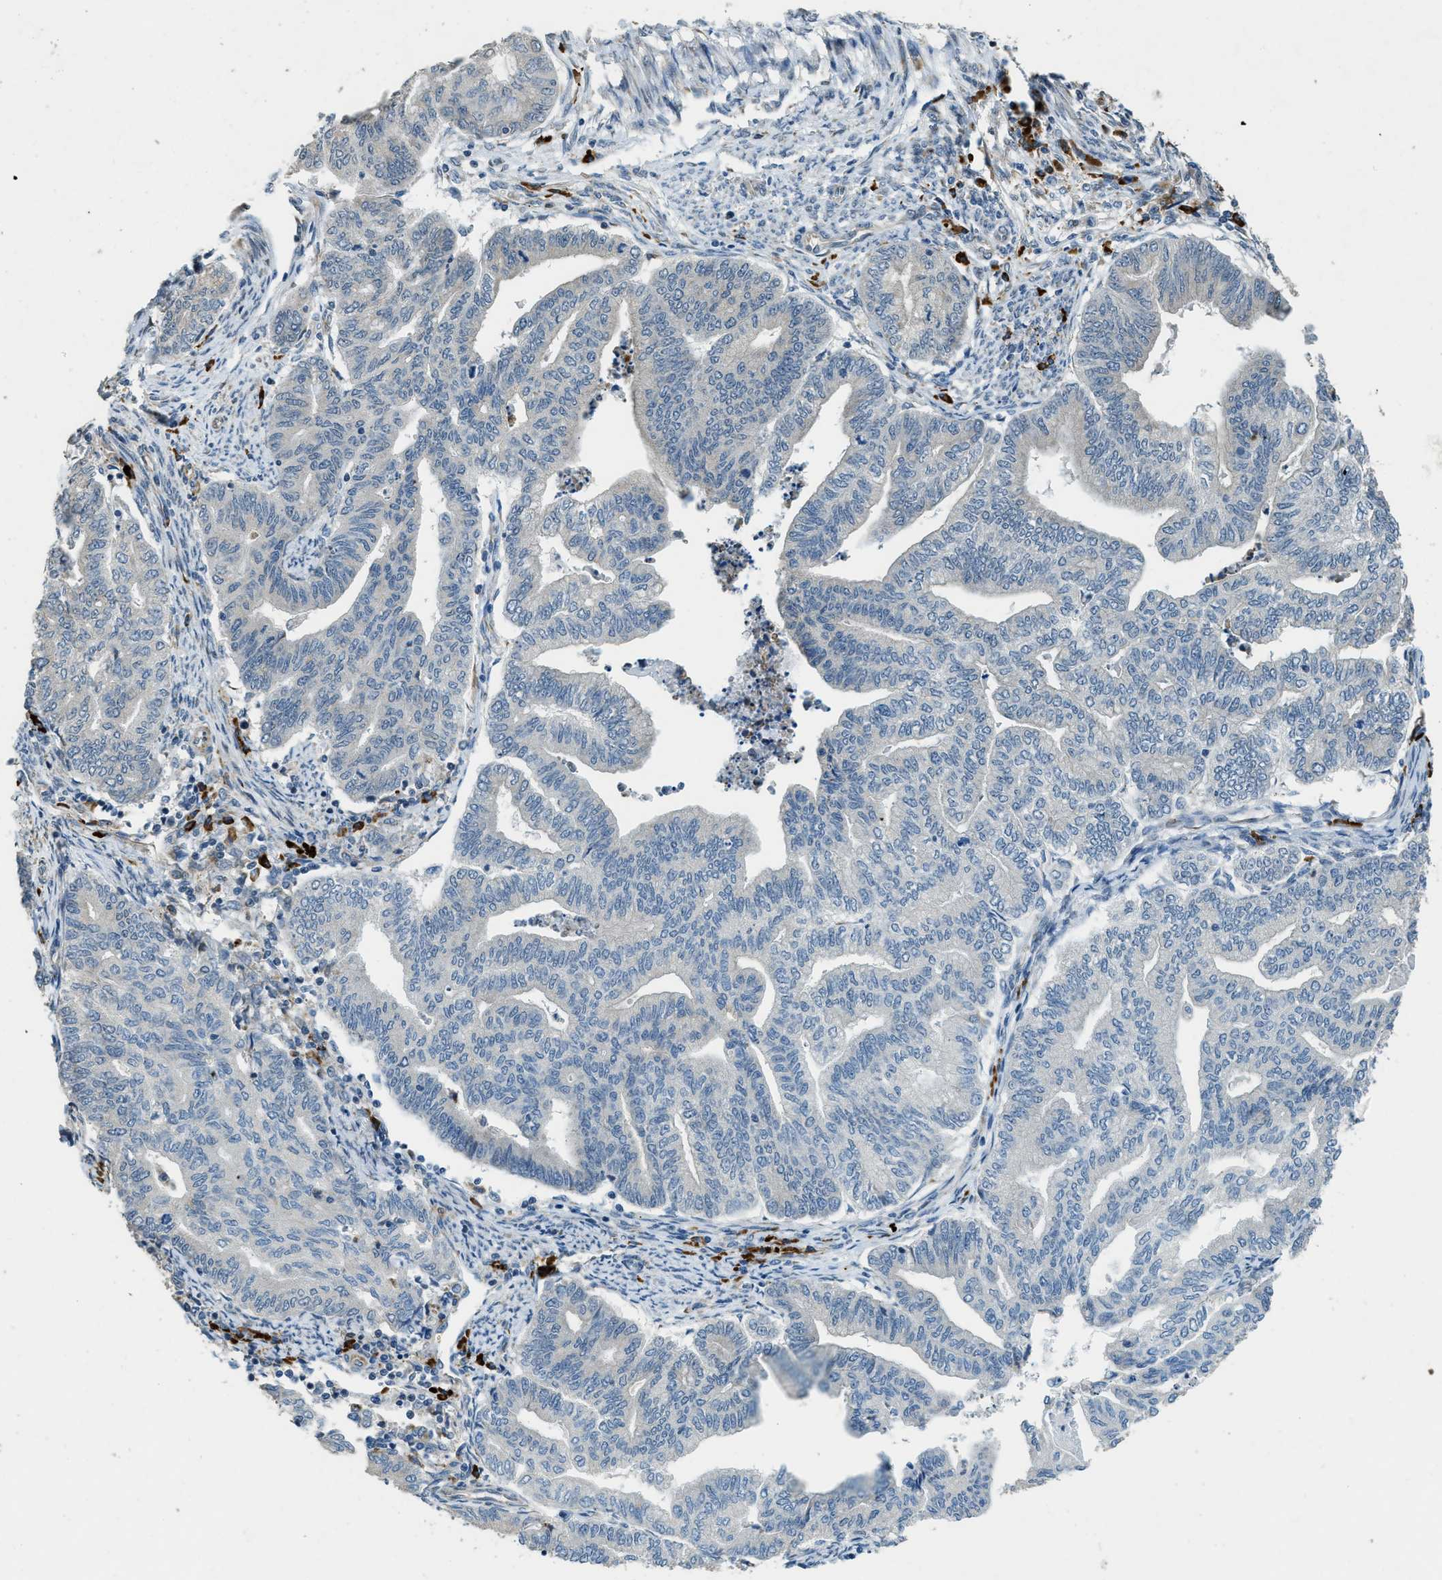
{"staining": {"intensity": "negative", "quantity": "none", "location": "none"}, "tissue": "endometrial cancer", "cell_type": "Tumor cells", "image_type": "cancer", "snomed": [{"axis": "morphology", "description": "Adenocarcinoma, NOS"}, {"axis": "topography", "description": "Endometrium"}], "caption": "DAB immunohistochemical staining of human endometrial adenocarcinoma exhibits no significant expression in tumor cells.", "gene": "HERC2", "patient": {"sex": "female", "age": 79}}